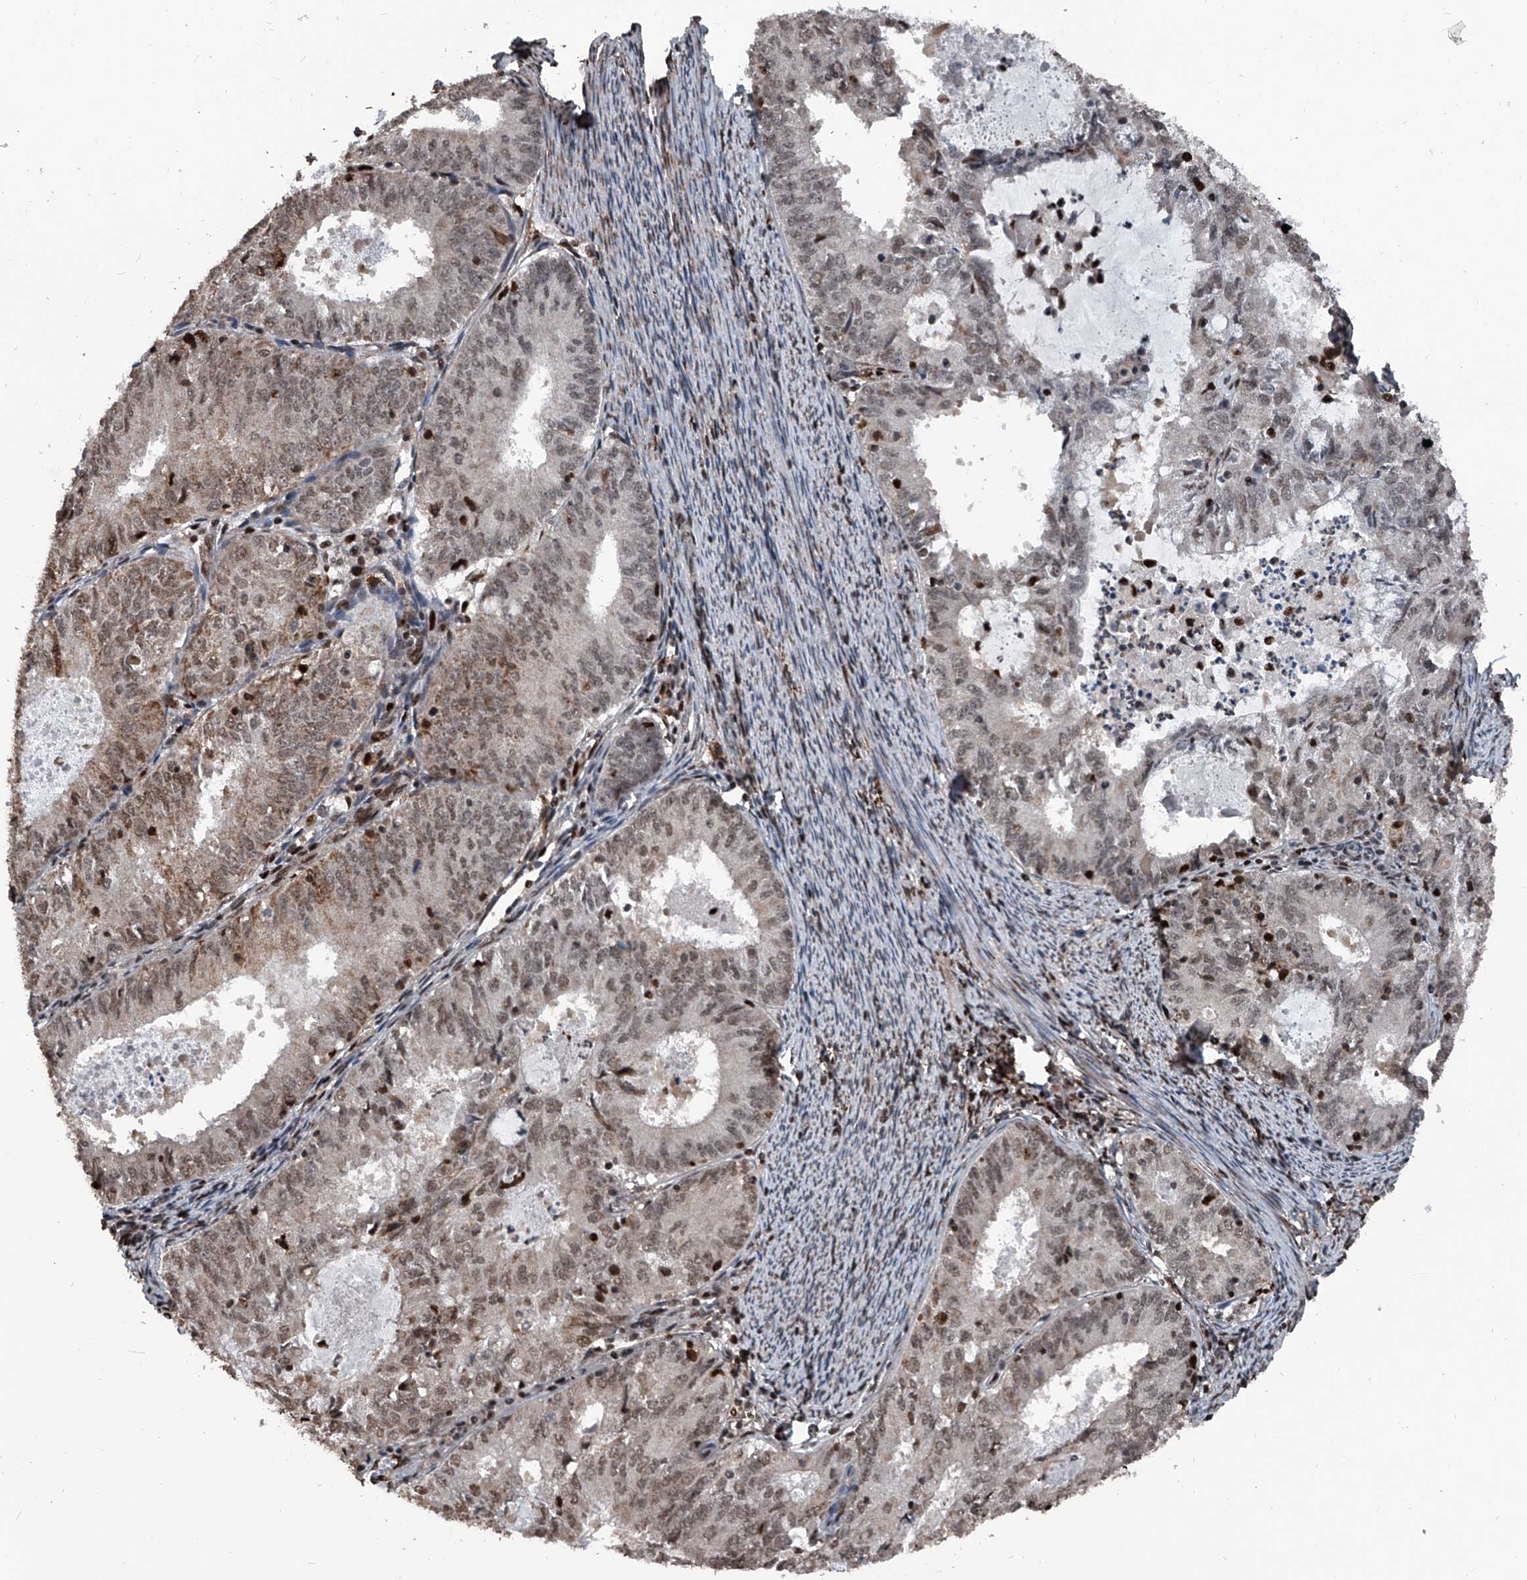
{"staining": {"intensity": "weak", "quantity": ">75%", "location": "nuclear"}, "tissue": "endometrial cancer", "cell_type": "Tumor cells", "image_type": "cancer", "snomed": [{"axis": "morphology", "description": "Adenocarcinoma, NOS"}, {"axis": "topography", "description": "Endometrium"}], "caption": "A brown stain shows weak nuclear staining of a protein in human endometrial cancer (adenocarcinoma) tumor cells.", "gene": "FKBP5", "patient": {"sex": "female", "age": 57}}